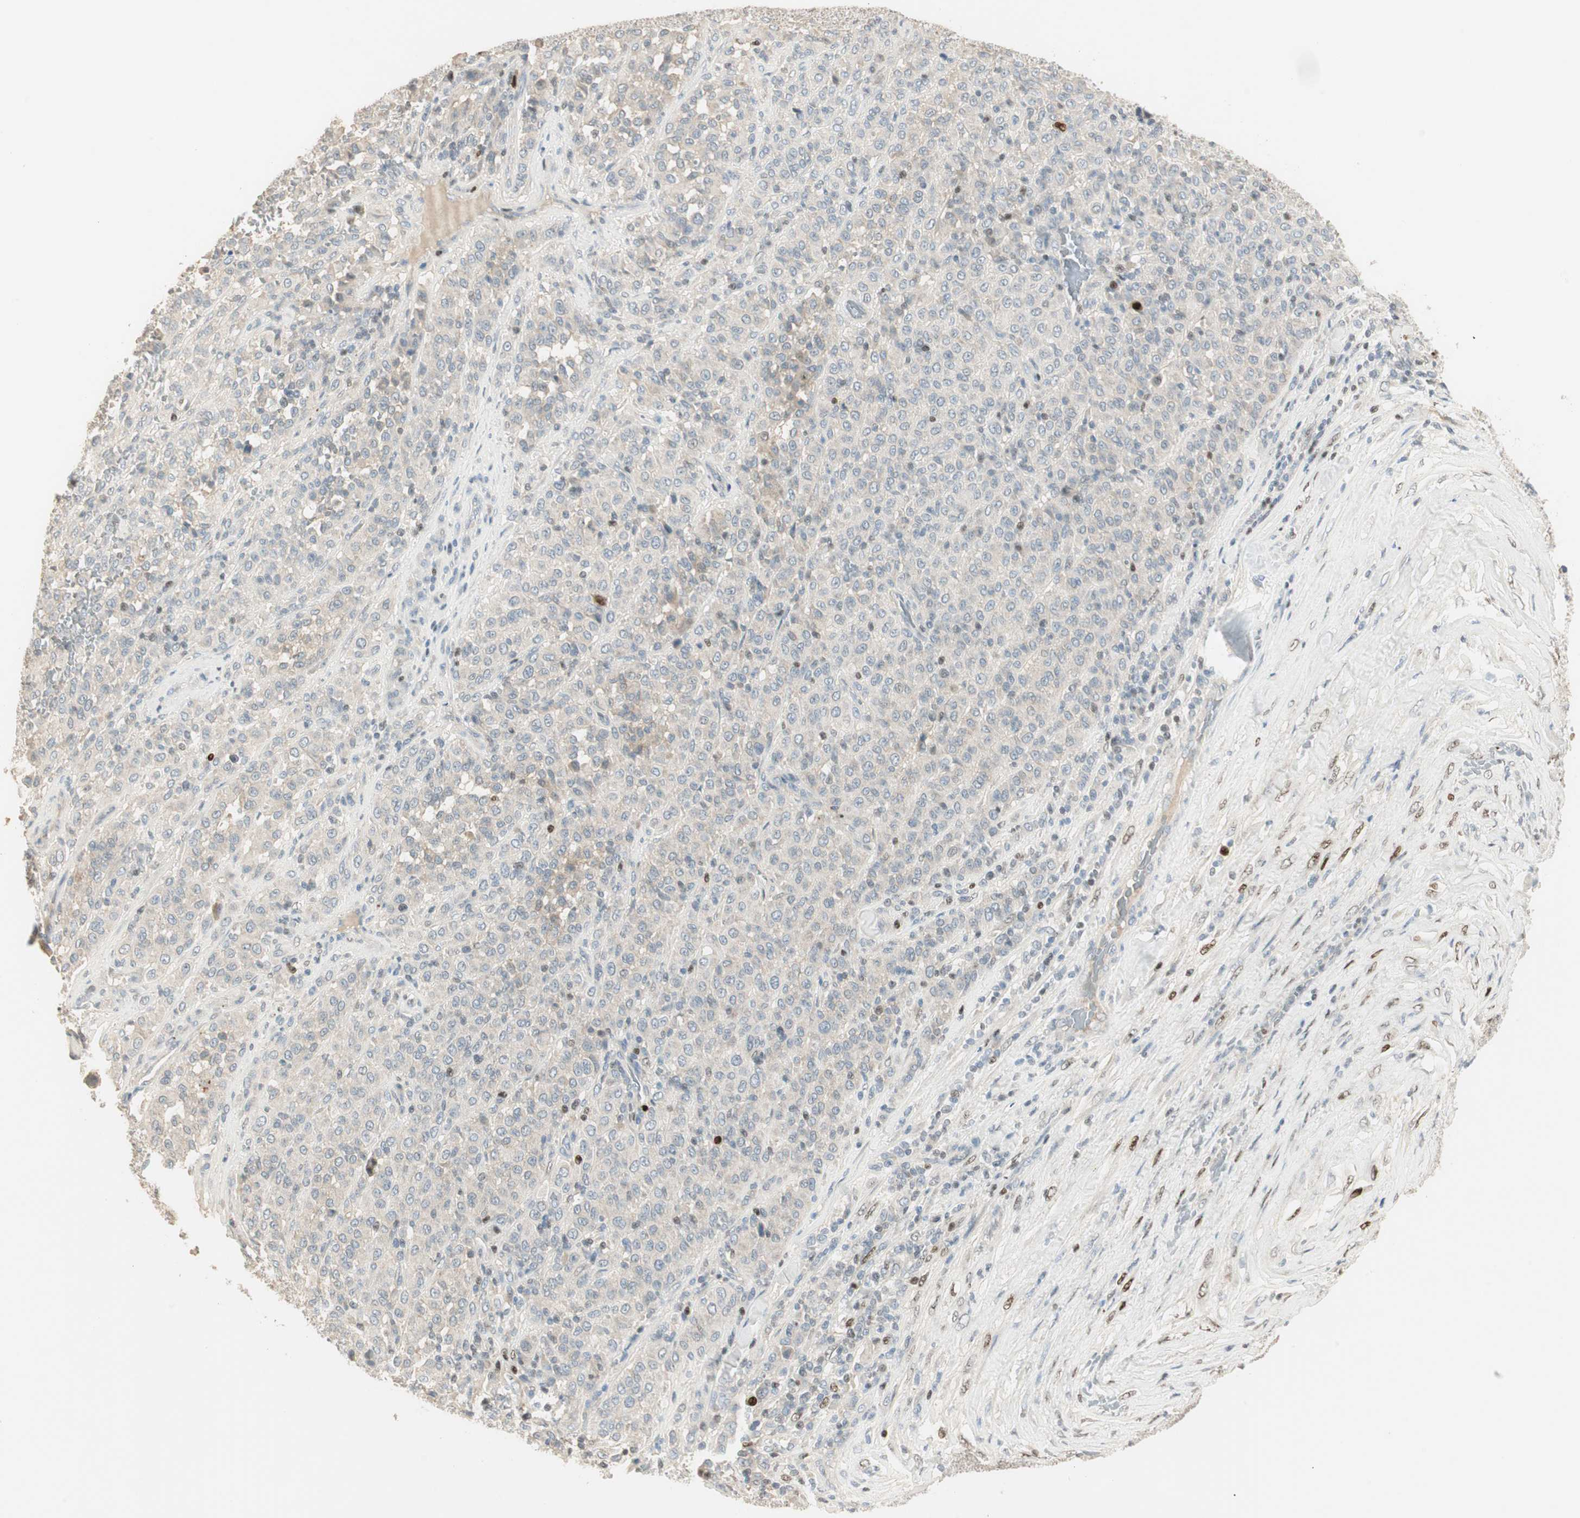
{"staining": {"intensity": "weak", "quantity": "<25%", "location": "cytoplasmic/membranous"}, "tissue": "melanoma", "cell_type": "Tumor cells", "image_type": "cancer", "snomed": [{"axis": "morphology", "description": "Malignant melanoma, Metastatic site"}, {"axis": "topography", "description": "Pancreas"}], "caption": "Immunohistochemistry (IHC) of human malignant melanoma (metastatic site) shows no positivity in tumor cells.", "gene": "RUNX2", "patient": {"sex": "female", "age": 30}}